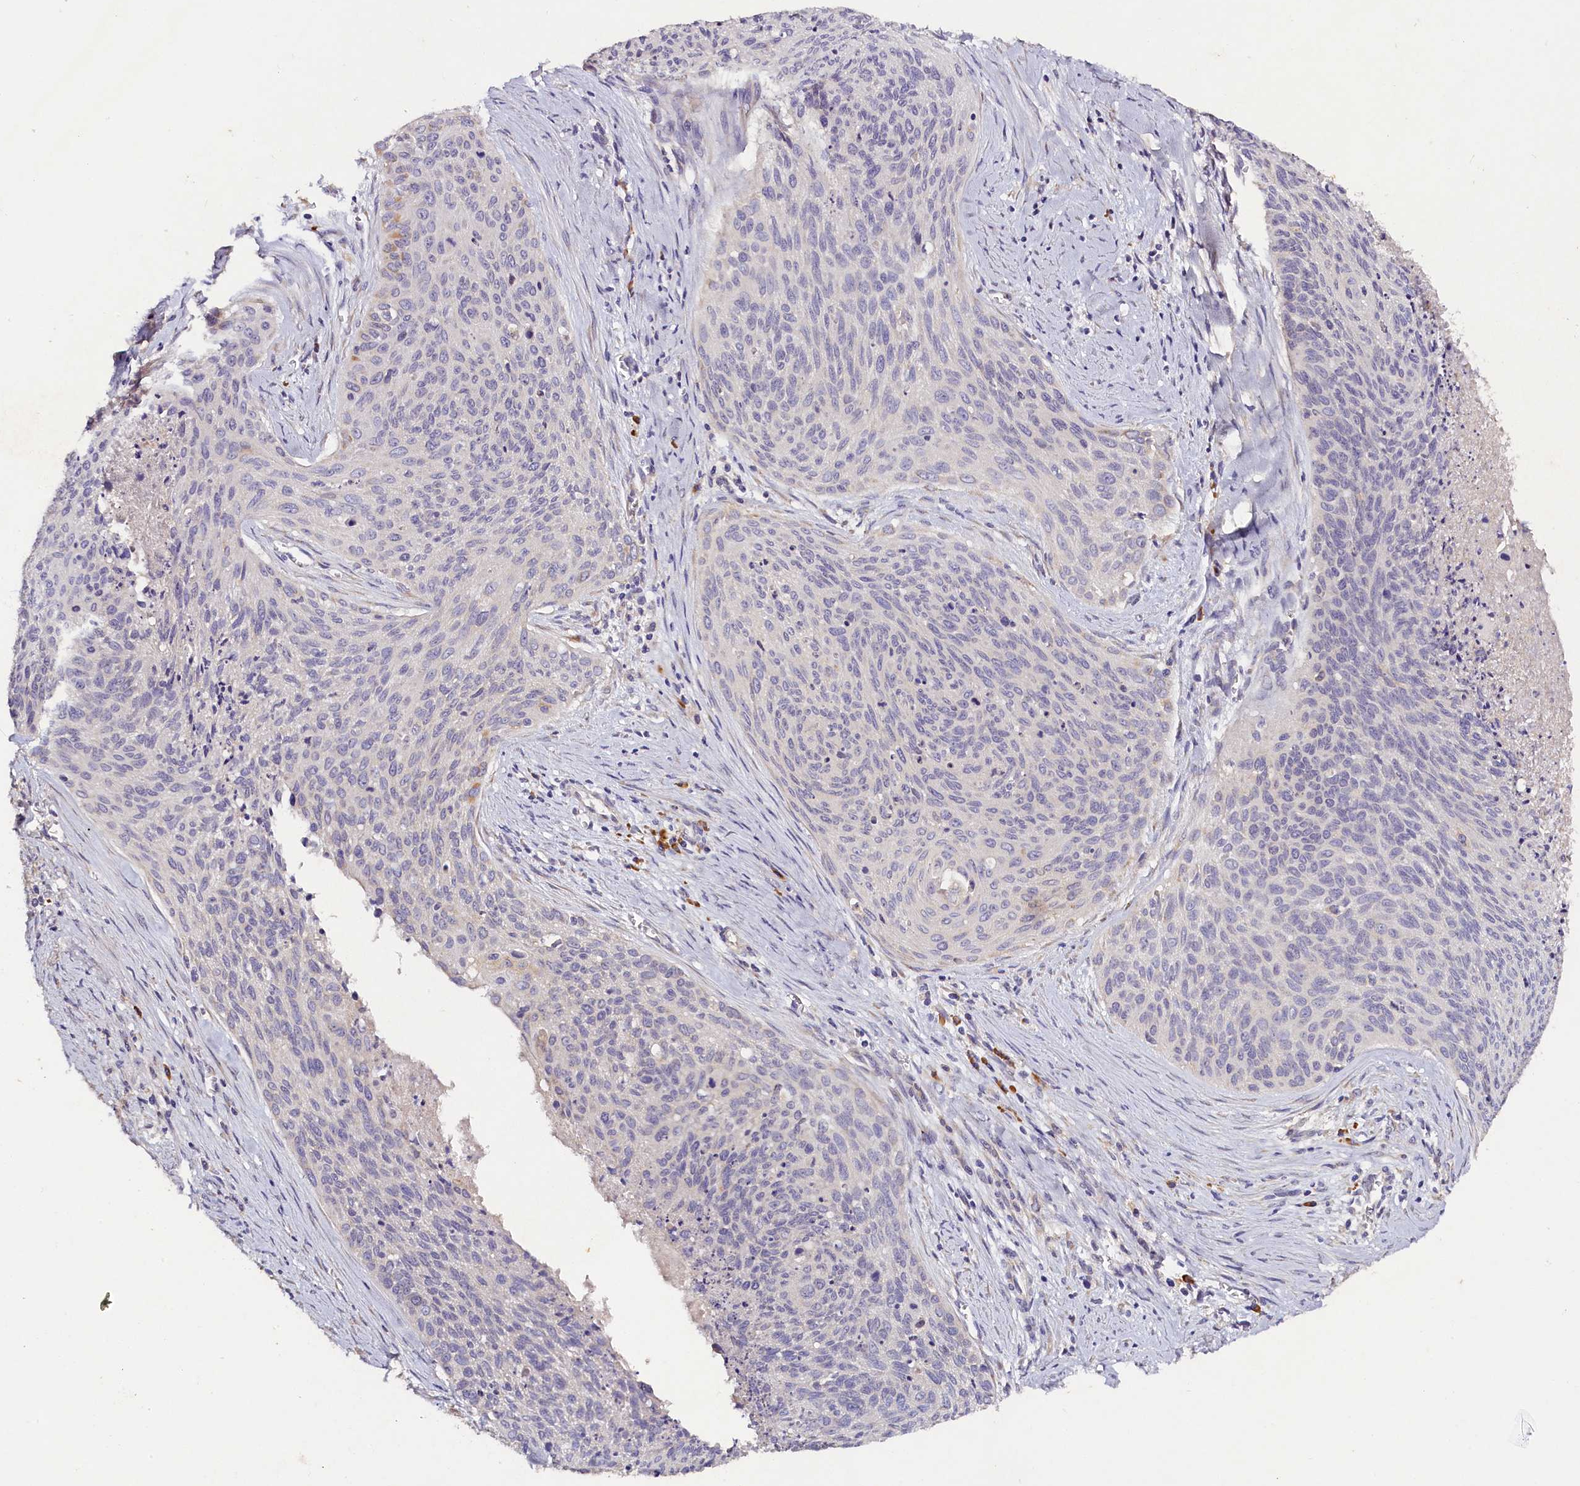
{"staining": {"intensity": "negative", "quantity": "none", "location": "none"}, "tissue": "cervical cancer", "cell_type": "Tumor cells", "image_type": "cancer", "snomed": [{"axis": "morphology", "description": "Squamous cell carcinoma, NOS"}, {"axis": "topography", "description": "Cervix"}], "caption": "Histopathology image shows no significant protein staining in tumor cells of cervical cancer.", "gene": "ST7L", "patient": {"sex": "female", "age": 55}}